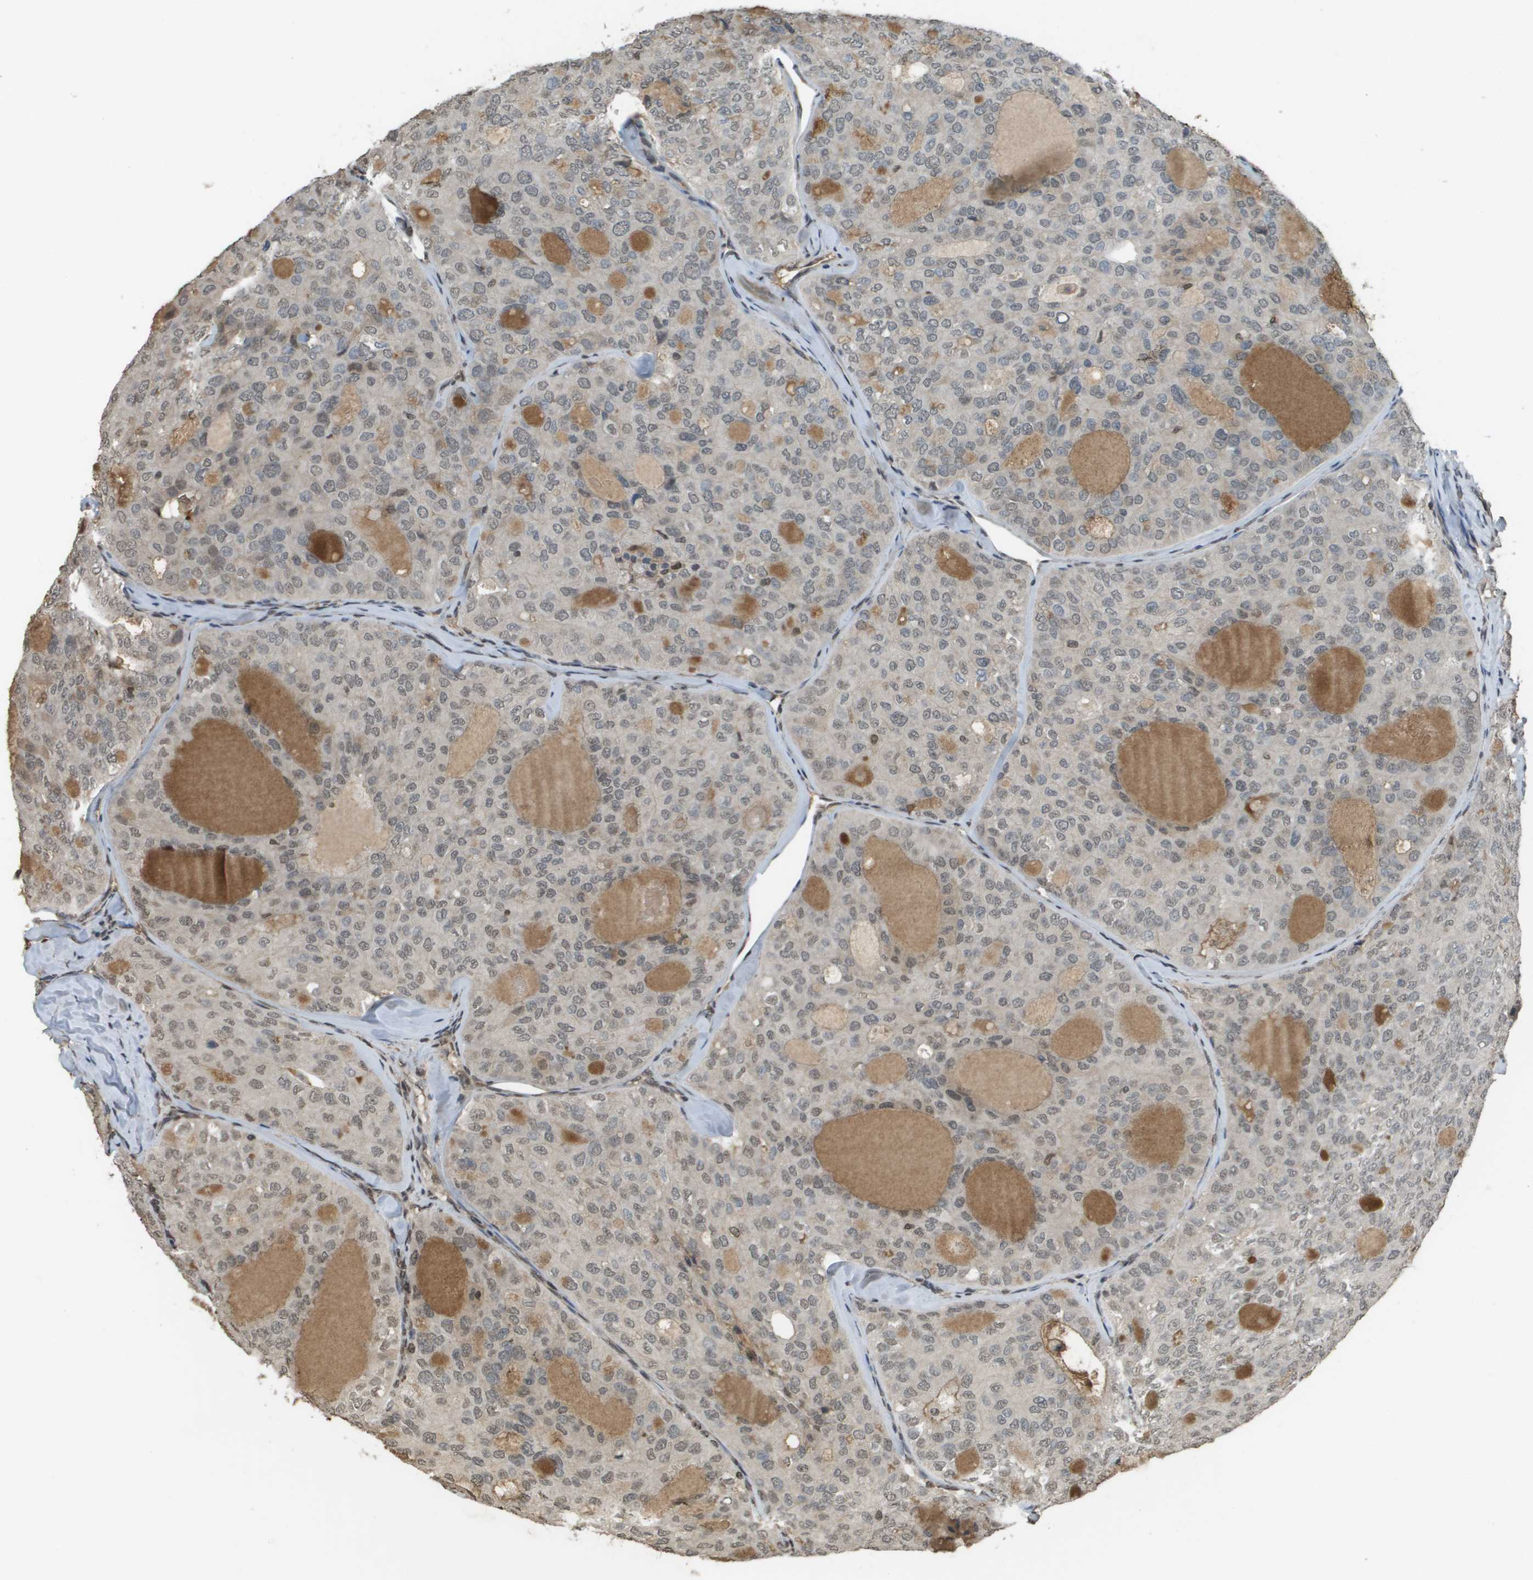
{"staining": {"intensity": "weak", "quantity": "<25%", "location": "nuclear"}, "tissue": "thyroid cancer", "cell_type": "Tumor cells", "image_type": "cancer", "snomed": [{"axis": "morphology", "description": "Follicular adenoma carcinoma, NOS"}, {"axis": "topography", "description": "Thyroid gland"}], "caption": "This is an immunohistochemistry (IHC) micrograph of thyroid cancer. There is no expression in tumor cells.", "gene": "NDRG2", "patient": {"sex": "male", "age": 75}}